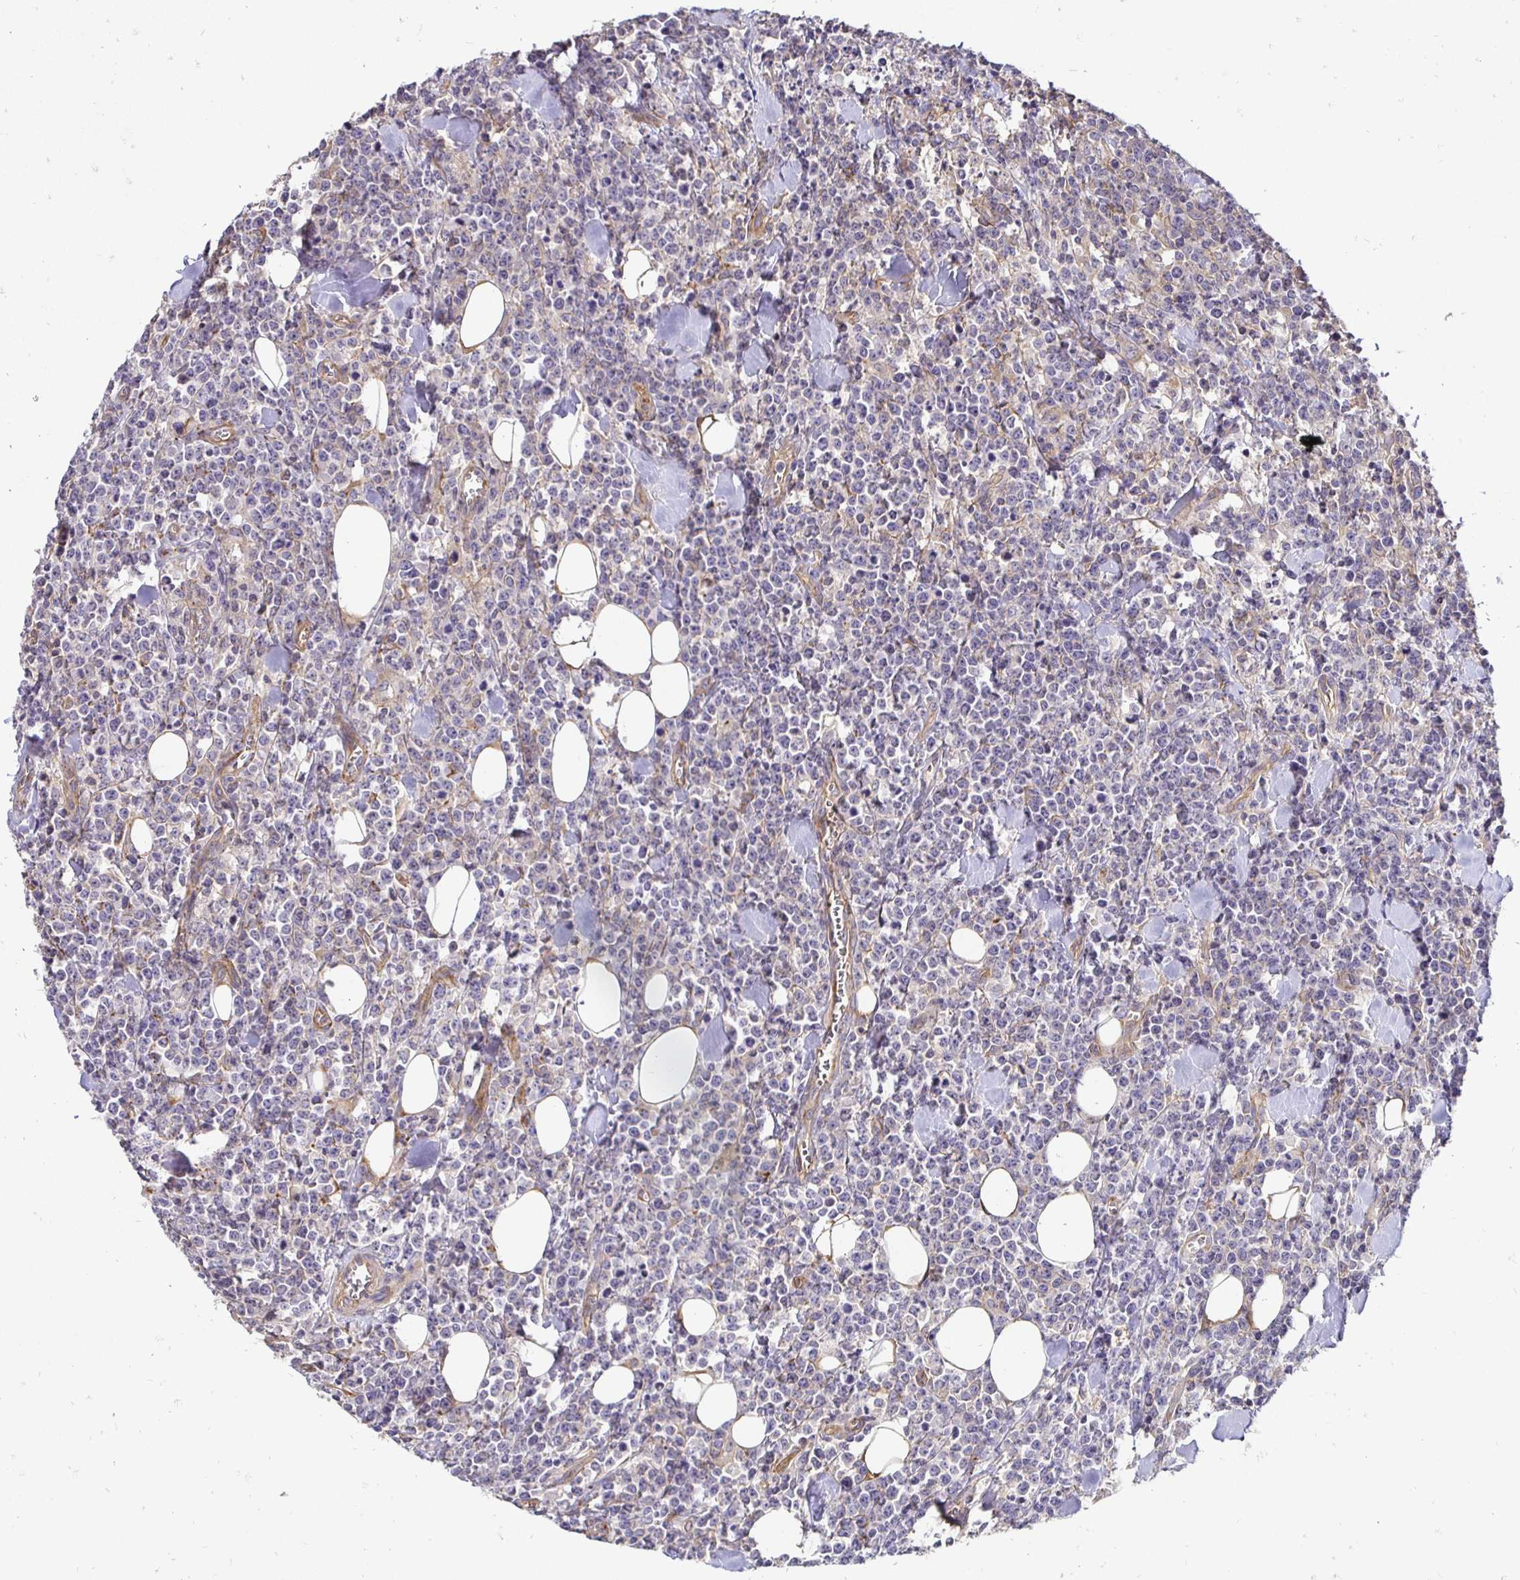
{"staining": {"intensity": "negative", "quantity": "none", "location": "none"}, "tissue": "lymphoma", "cell_type": "Tumor cells", "image_type": "cancer", "snomed": [{"axis": "morphology", "description": "Malignant lymphoma, non-Hodgkin's type, High grade"}, {"axis": "topography", "description": "Small intestine"}], "caption": "Lymphoma was stained to show a protein in brown. There is no significant expression in tumor cells.", "gene": "SLC9A1", "patient": {"sex": "female", "age": 56}}